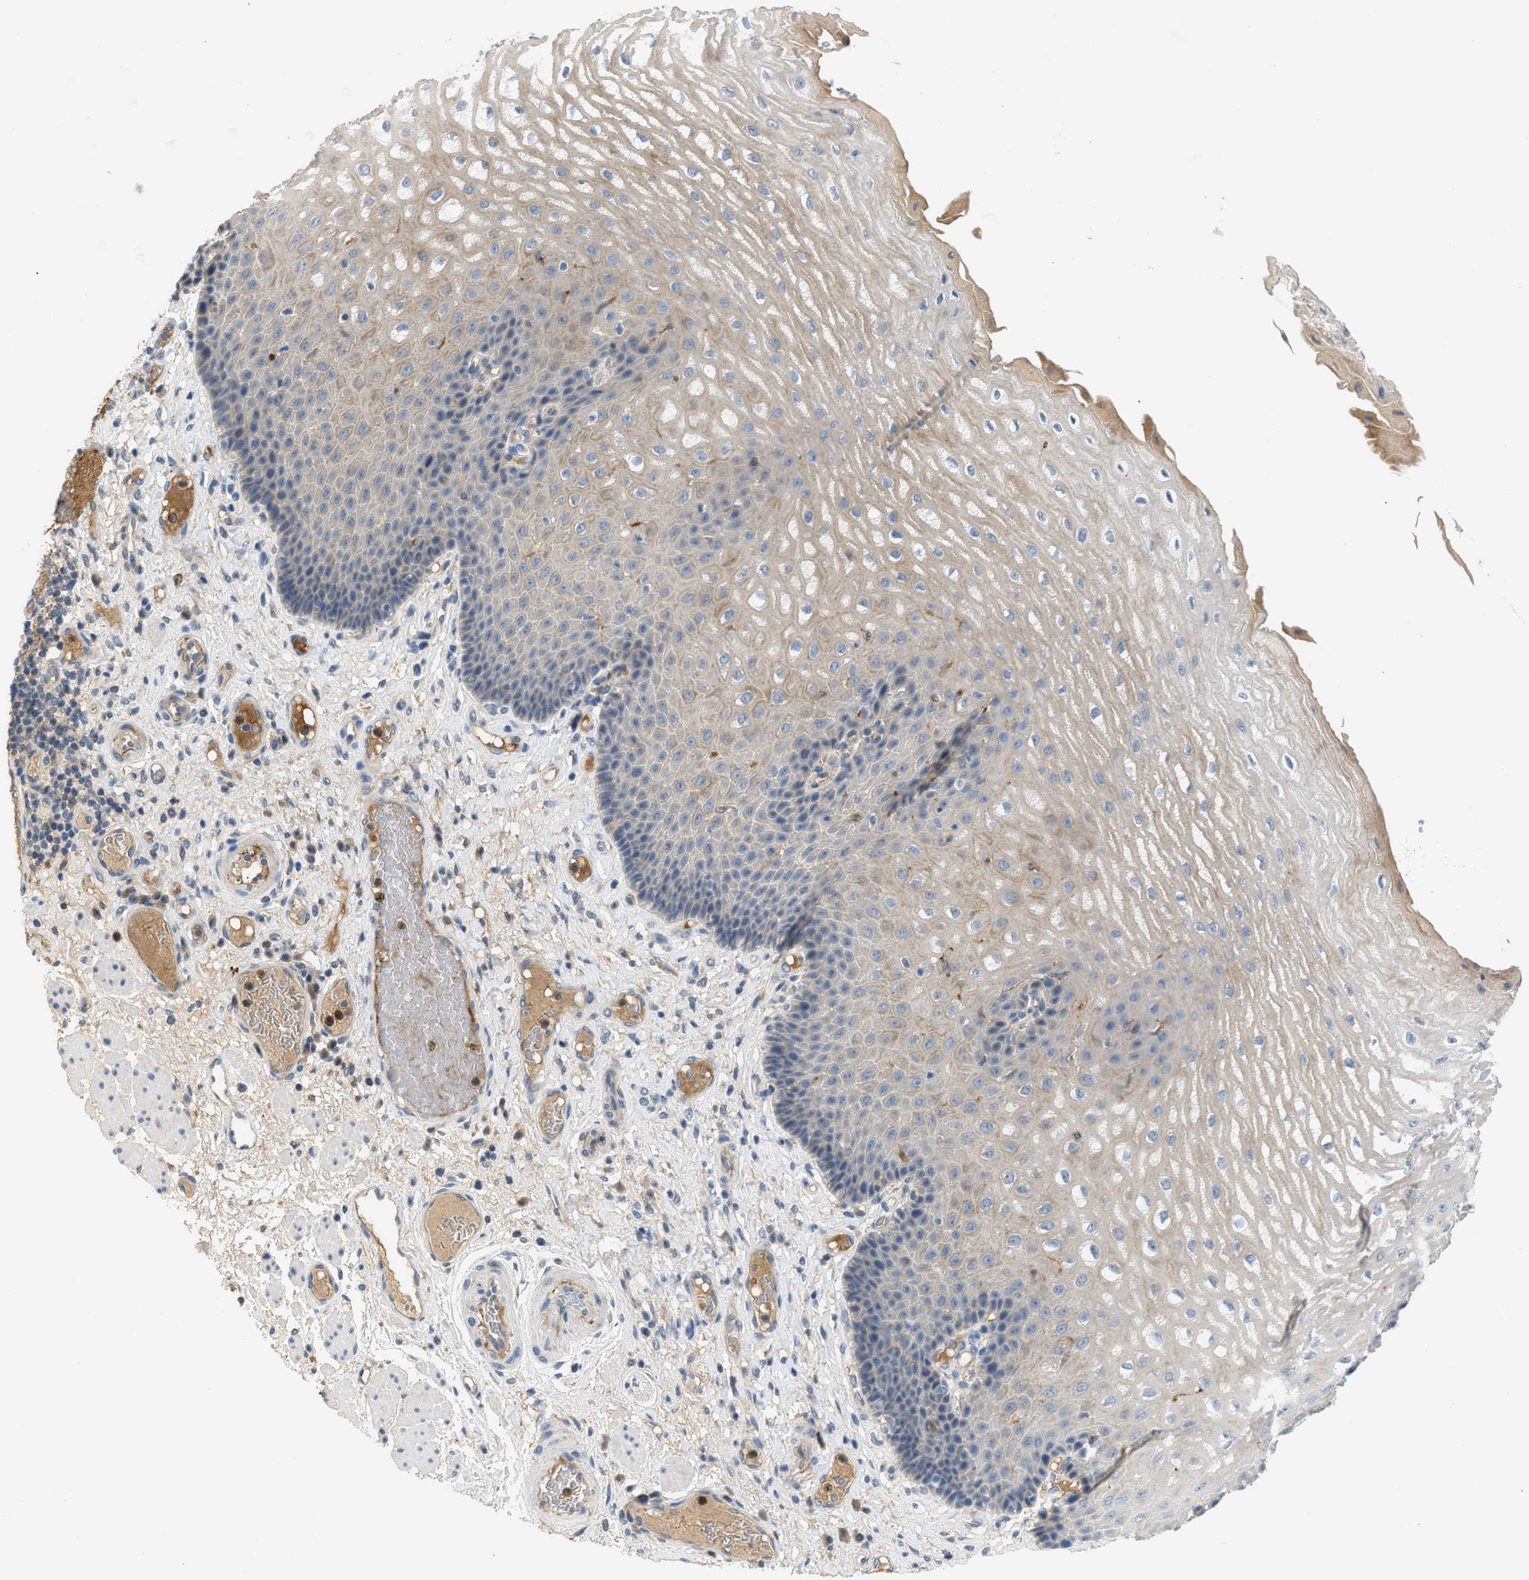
{"staining": {"intensity": "weak", "quantity": "25%-75%", "location": "cytoplasmic/membranous"}, "tissue": "esophagus", "cell_type": "Squamous epithelial cells", "image_type": "normal", "snomed": [{"axis": "morphology", "description": "Normal tissue, NOS"}, {"axis": "topography", "description": "Esophagus"}], "caption": "This is a micrograph of immunohistochemistry (IHC) staining of unremarkable esophagus, which shows weak positivity in the cytoplasmic/membranous of squamous epithelial cells.", "gene": "RHBDF2", "patient": {"sex": "male", "age": 54}}